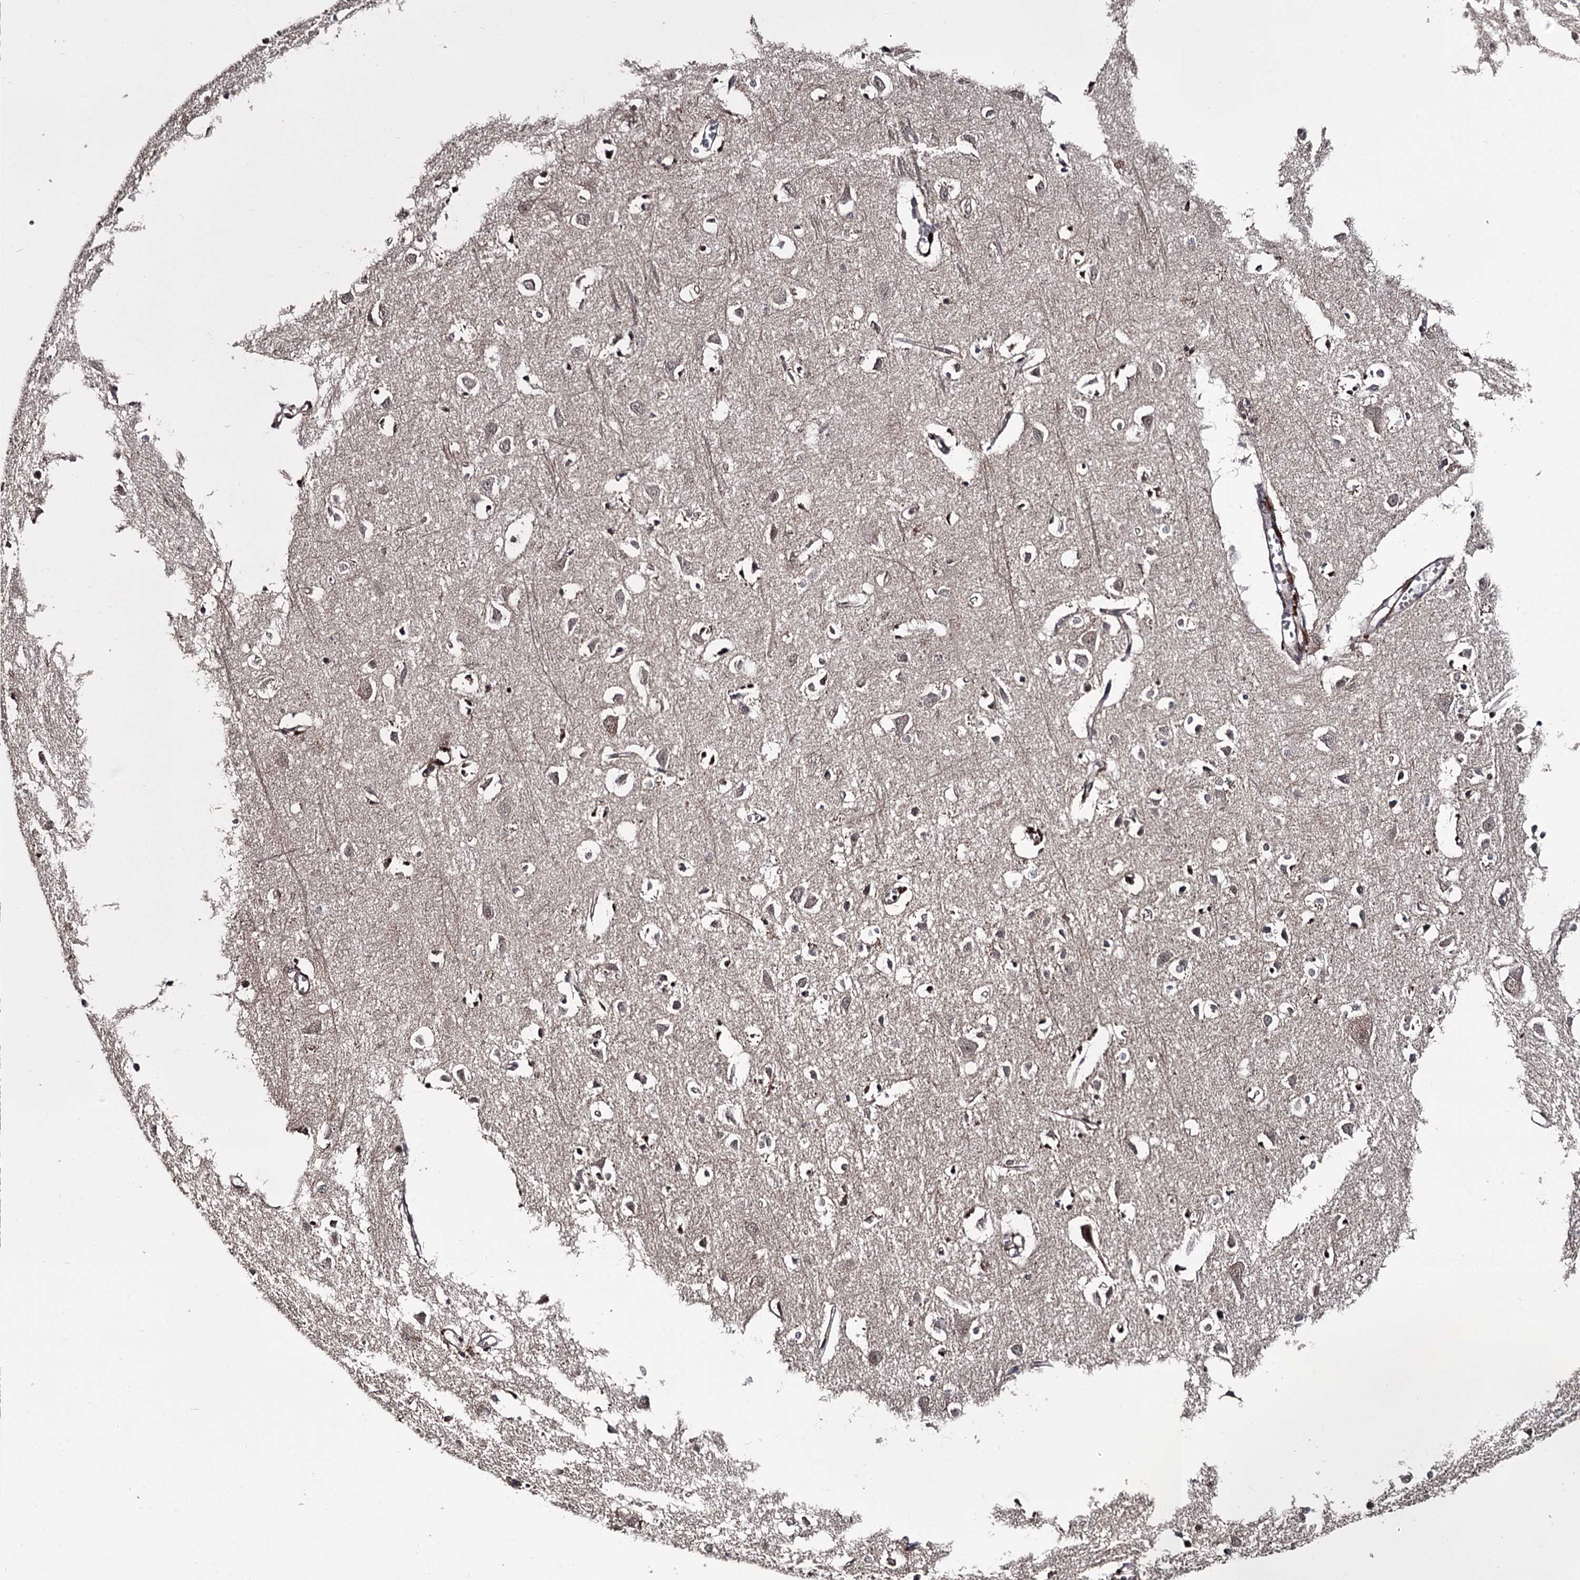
{"staining": {"intensity": "moderate", "quantity": ">75%", "location": "cytoplasmic/membranous"}, "tissue": "cerebral cortex", "cell_type": "Endothelial cells", "image_type": "normal", "snomed": [{"axis": "morphology", "description": "Normal tissue, NOS"}, {"axis": "topography", "description": "Cerebral cortex"}], "caption": "Protein staining by IHC shows moderate cytoplasmic/membranous staining in about >75% of endothelial cells in benign cerebral cortex. (DAB (3,3'-diaminobenzidine) IHC with brightfield microscopy, high magnification).", "gene": "CDC42EP2", "patient": {"sex": "female", "age": 64}}